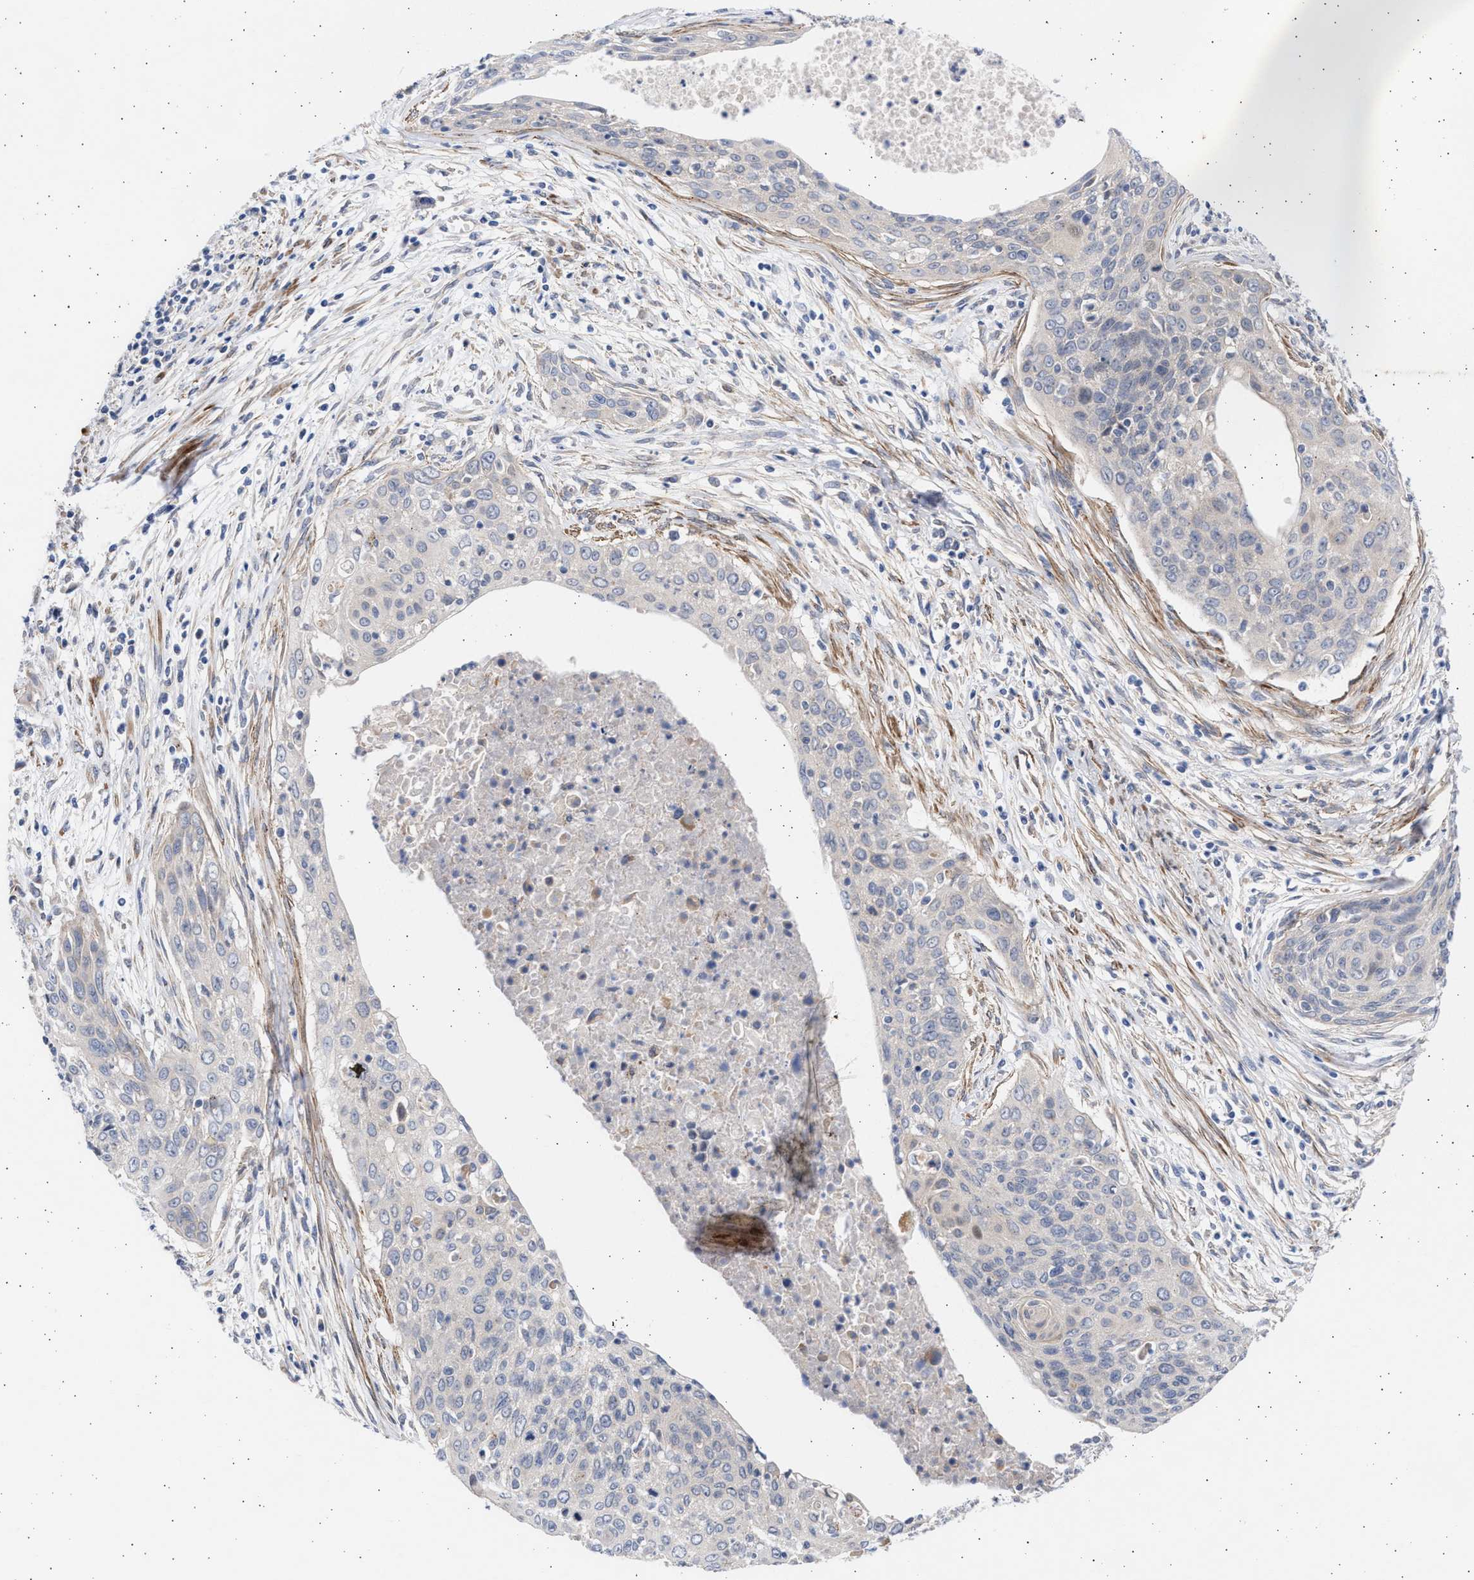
{"staining": {"intensity": "negative", "quantity": "none", "location": "none"}, "tissue": "cervical cancer", "cell_type": "Tumor cells", "image_type": "cancer", "snomed": [{"axis": "morphology", "description": "Squamous cell carcinoma, NOS"}, {"axis": "topography", "description": "Cervix"}], "caption": "Tumor cells are negative for protein expression in human cervical cancer (squamous cell carcinoma). The staining was performed using DAB (3,3'-diaminobenzidine) to visualize the protein expression in brown, while the nuclei were stained in blue with hematoxylin (Magnification: 20x).", "gene": "NBR1", "patient": {"sex": "female", "age": 55}}